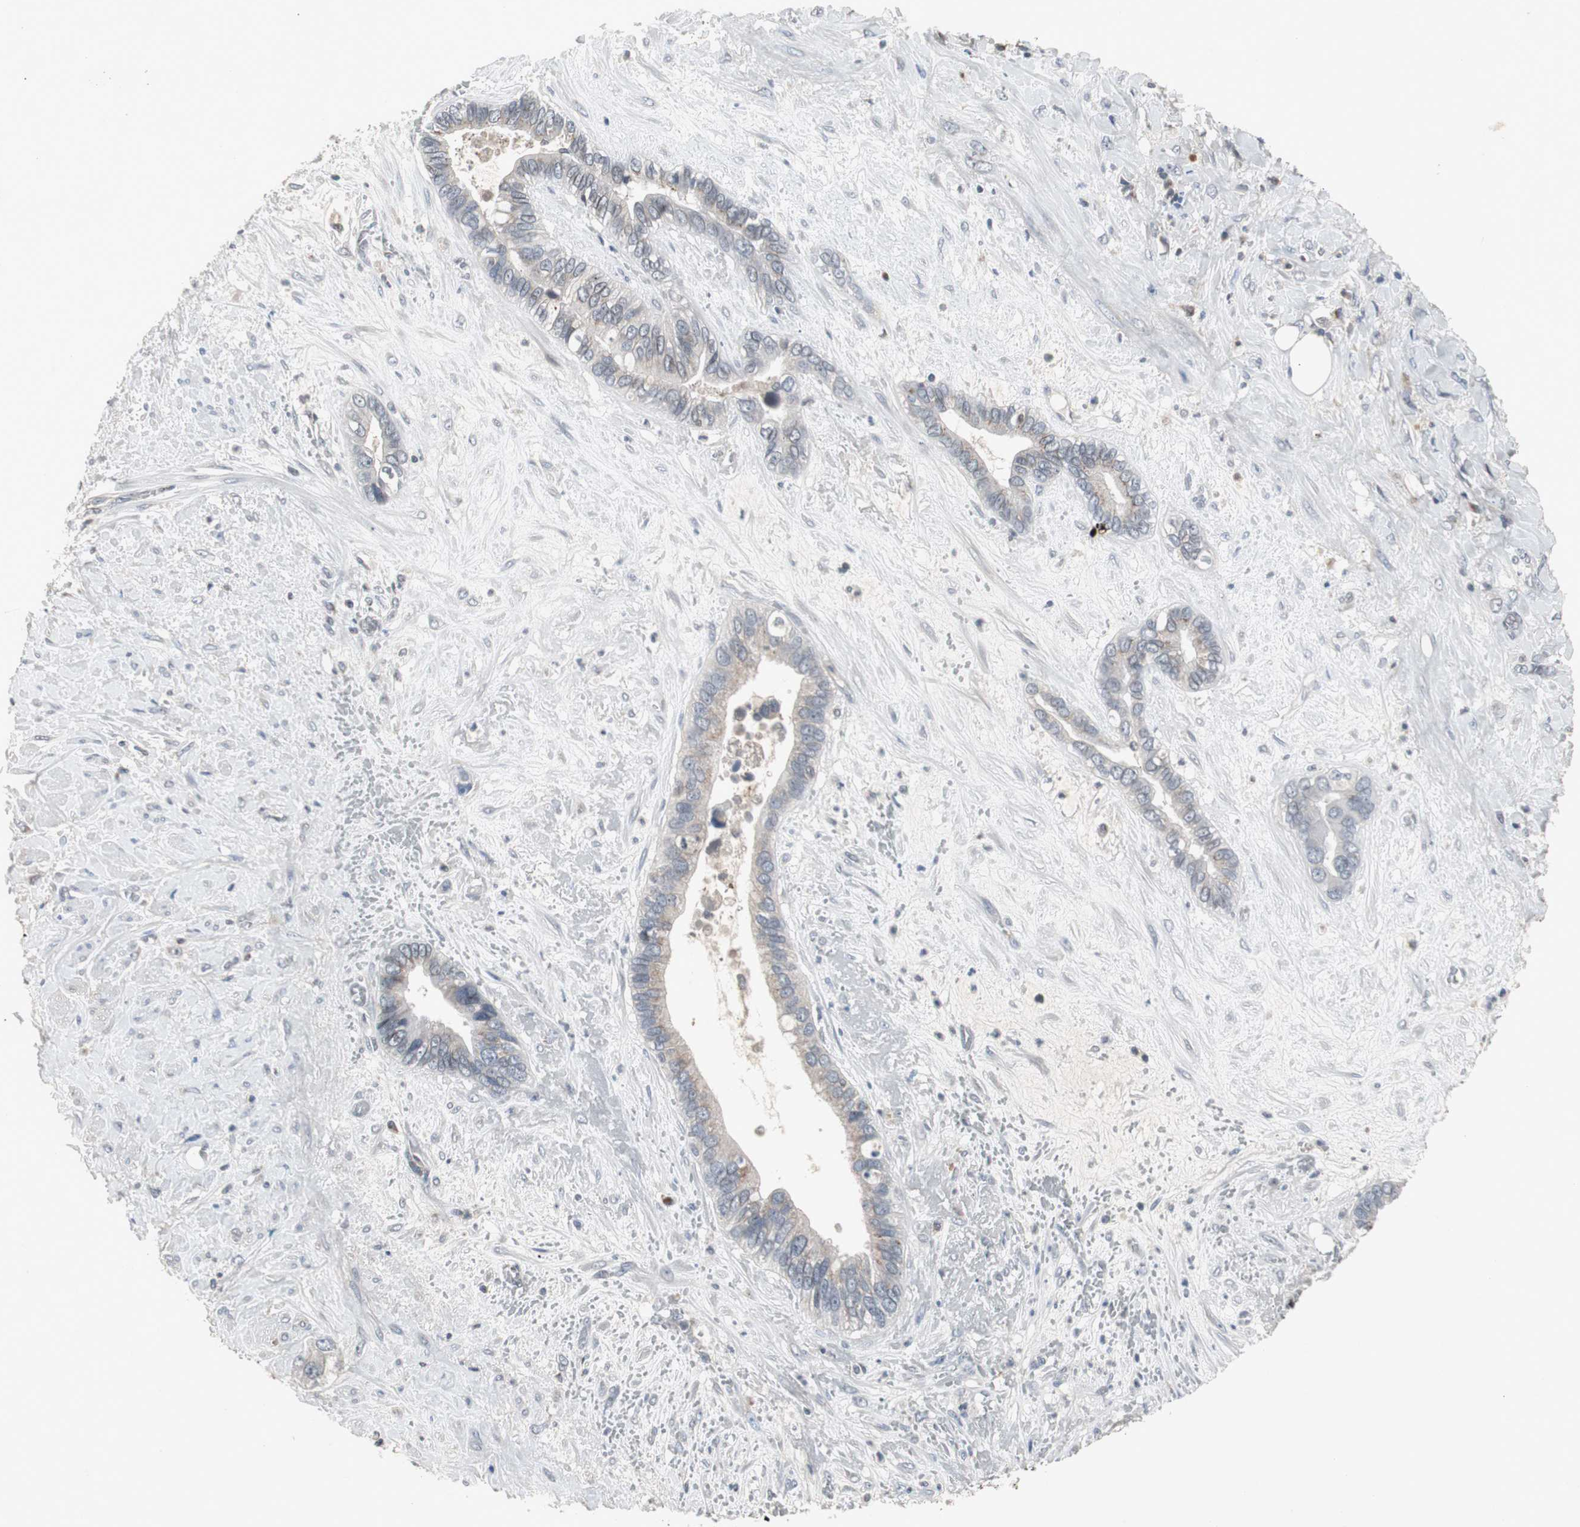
{"staining": {"intensity": "weak", "quantity": "<25%", "location": "cytoplasmic/membranous"}, "tissue": "liver cancer", "cell_type": "Tumor cells", "image_type": "cancer", "snomed": [{"axis": "morphology", "description": "Cholangiocarcinoma"}, {"axis": "topography", "description": "Liver"}], "caption": "High magnification brightfield microscopy of liver cancer stained with DAB (brown) and counterstained with hematoxylin (blue): tumor cells show no significant expression. The staining is performed using DAB (3,3'-diaminobenzidine) brown chromogen with nuclei counter-stained in using hematoxylin.", "gene": "ZNF396", "patient": {"sex": "female", "age": 65}}